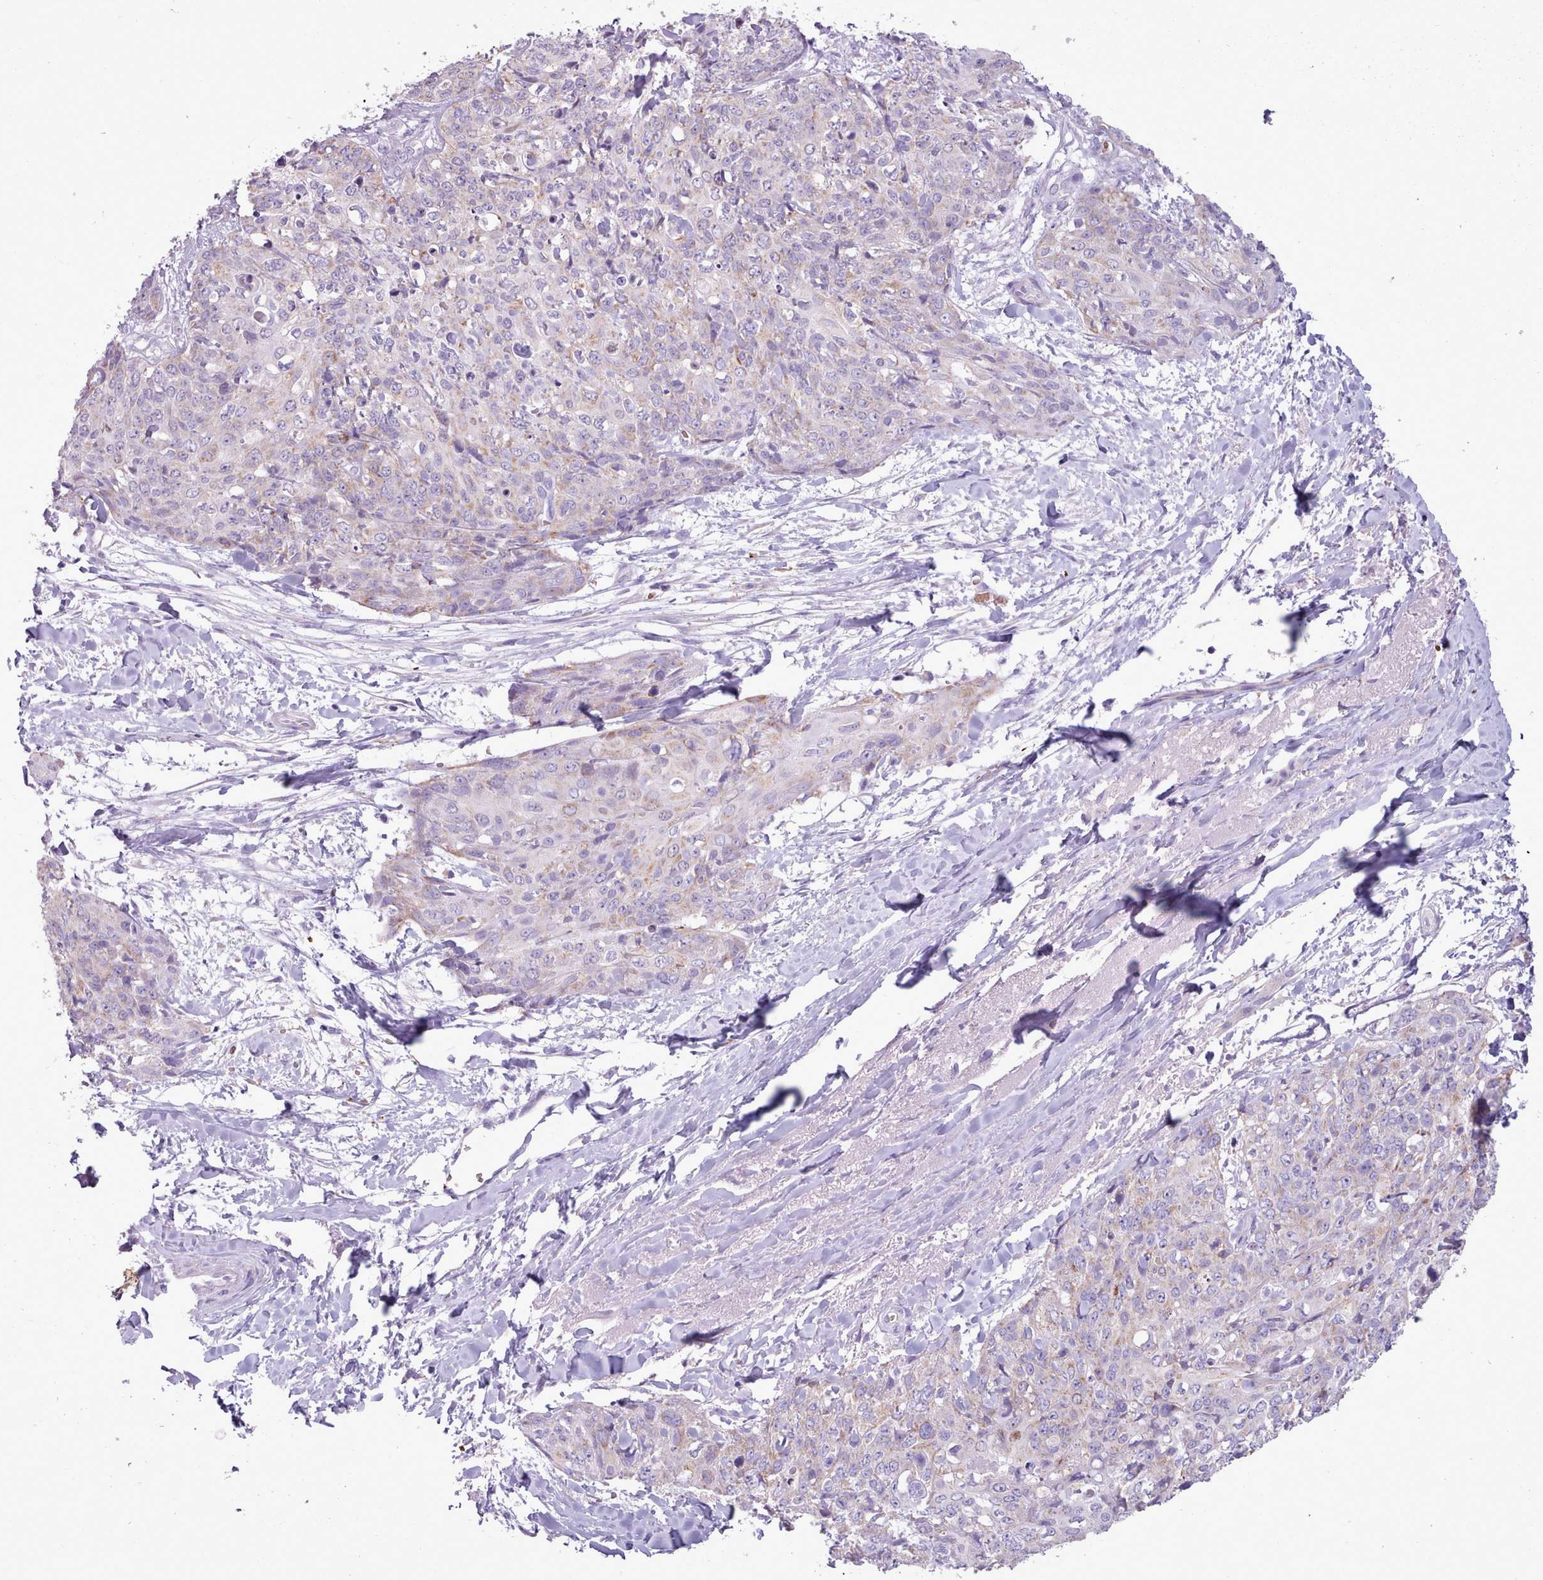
{"staining": {"intensity": "weak", "quantity": "<25%", "location": "cytoplasmic/membranous"}, "tissue": "skin cancer", "cell_type": "Tumor cells", "image_type": "cancer", "snomed": [{"axis": "morphology", "description": "Squamous cell carcinoma, NOS"}, {"axis": "topography", "description": "Skin"}, {"axis": "topography", "description": "Vulva"}], "caption": "Tumor cells are negative for brown protein staining in skin cancer.", "gene": "AK4", "patient": {"sex": "female", "age": 85}}